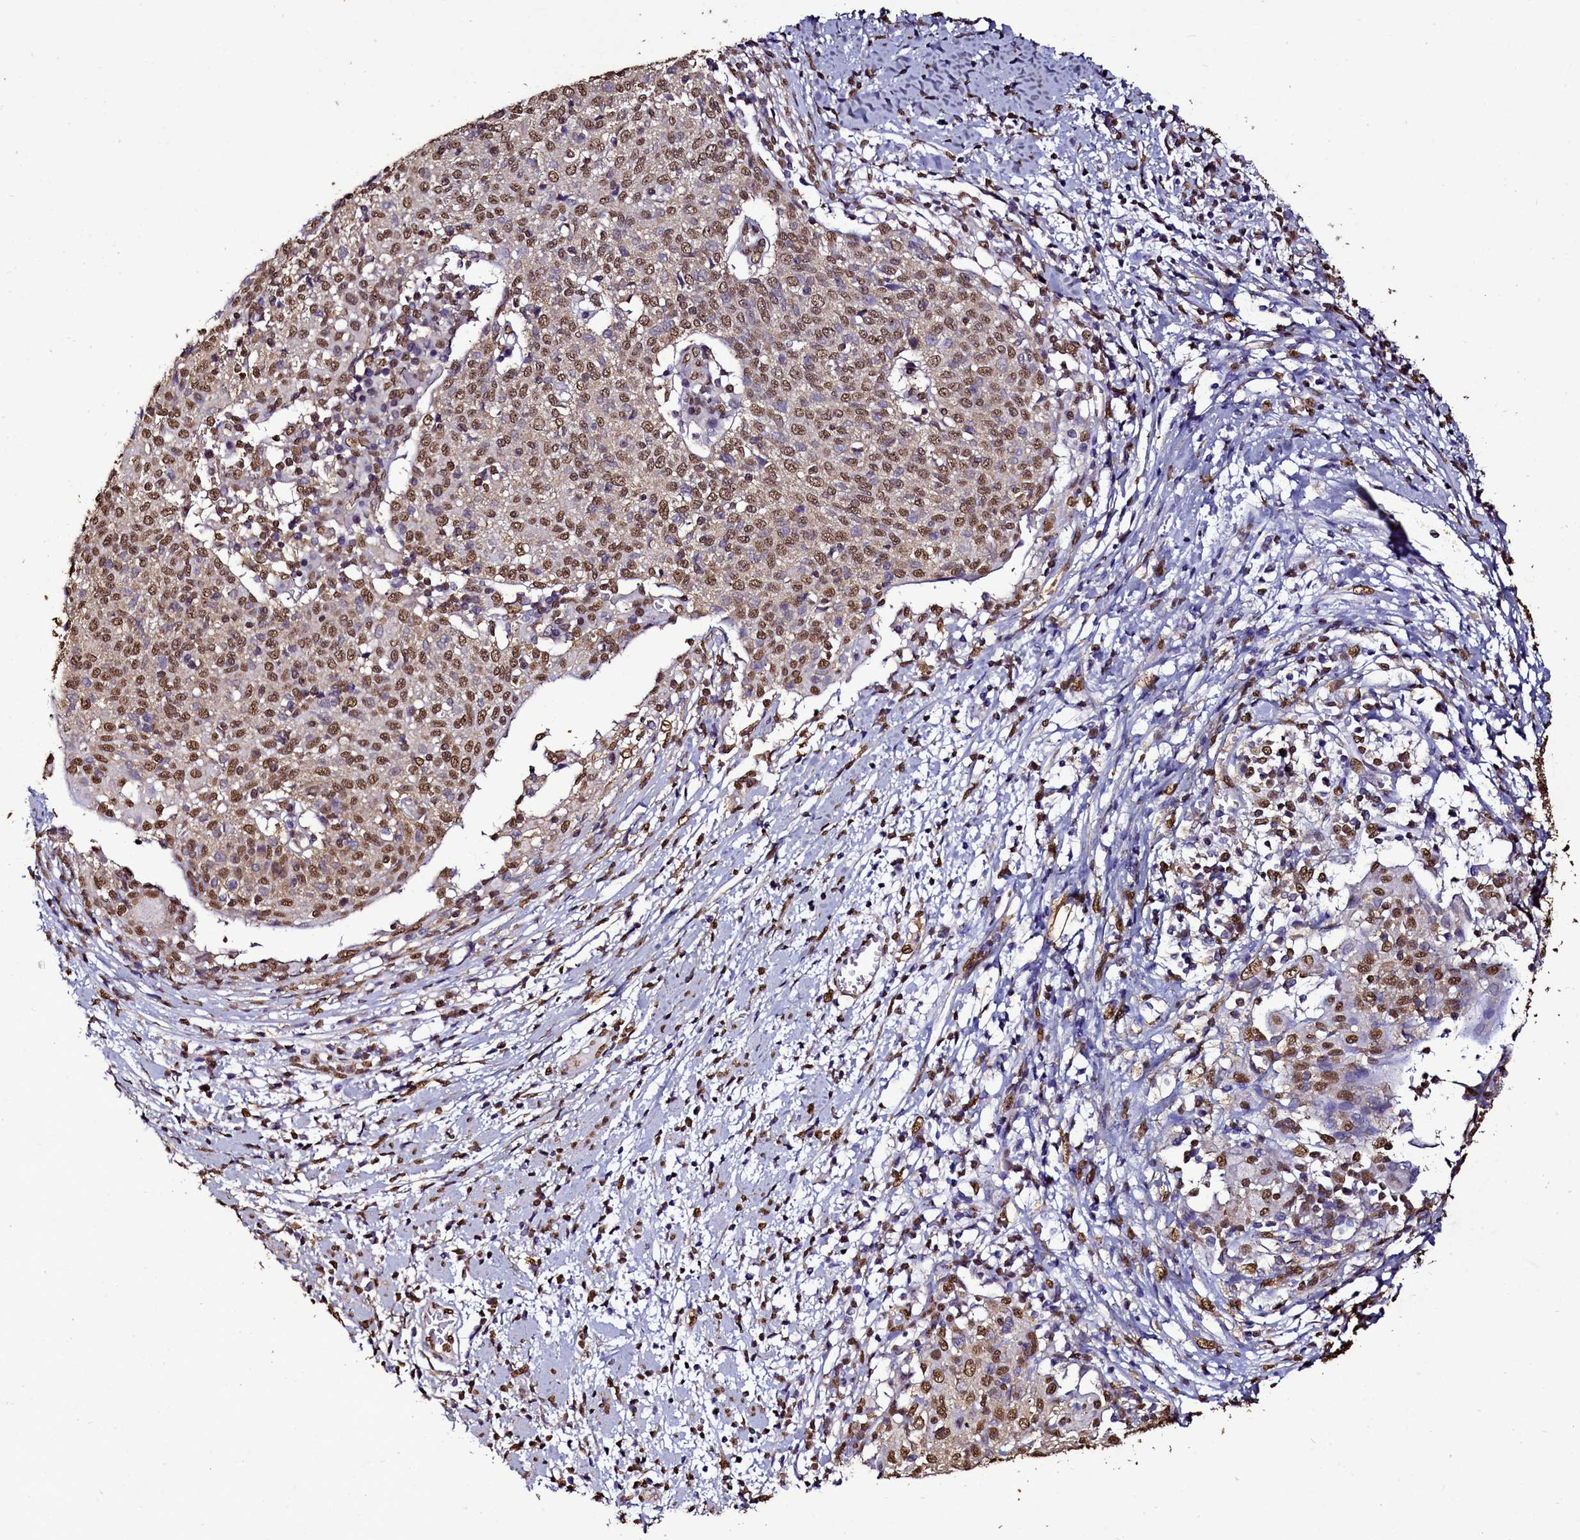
{"staining": {"intensity": "moderate", "quantity": ">75%", "location": "cytoplasmic/membranous,nuclear"}, "tissue": "cervical cancer", "cell_type": "Tumor cells", "image_type": "cancer", "snomed": [{"axis": "morphology", "description": "Squamous cell carcinoma, NOS"}, {"axis": "topography", "description": "Cervix"}], "caption": "Protein staining of cervical cancer tissue shows moderate cytoplasmic/membranous and nuclear expression in about >75% of tumor cells.", "gene": "TRIP6", "patient": {"sex": "female", "age": 52}}